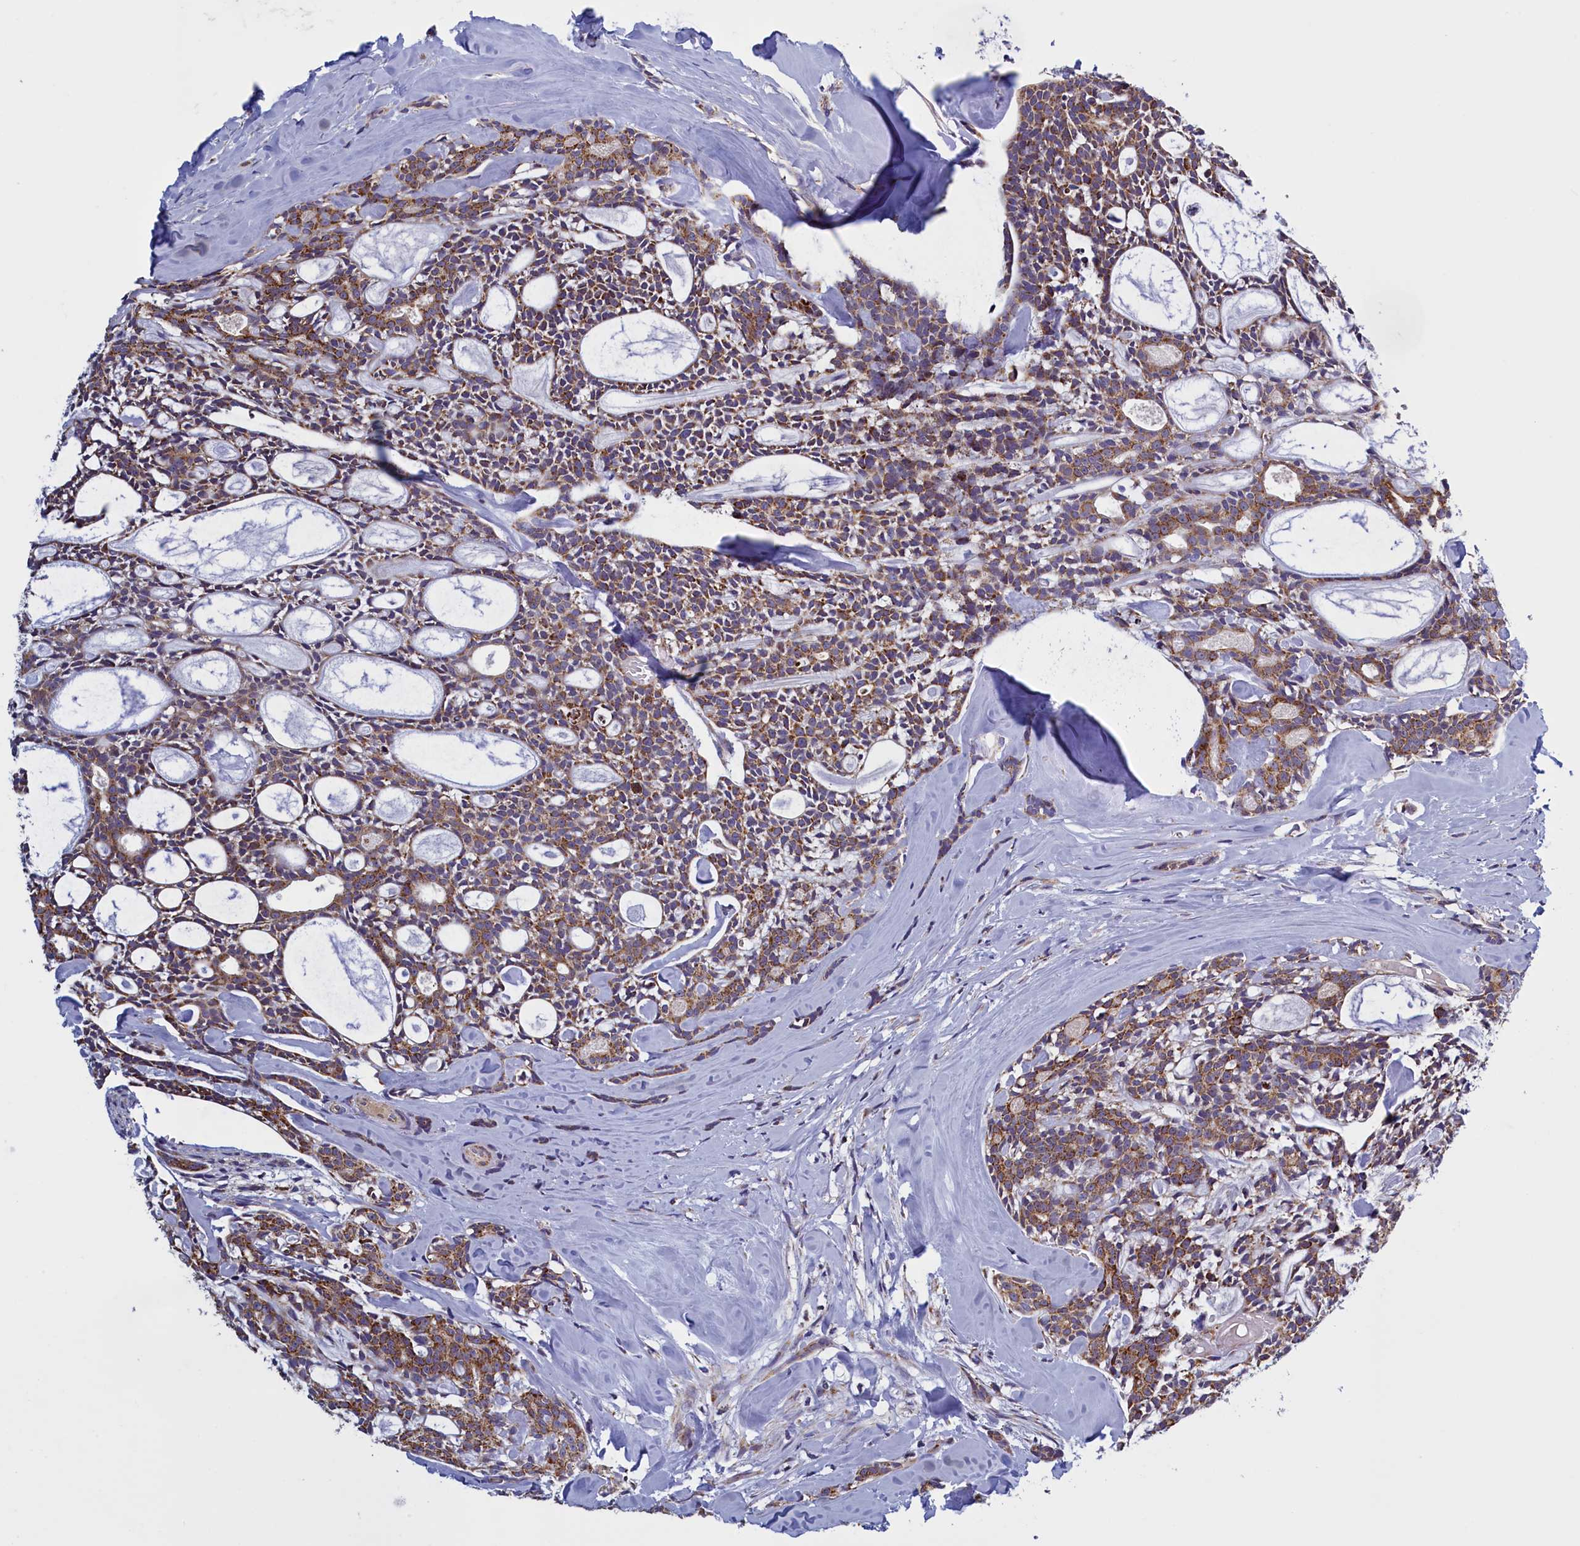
{"staining": {"intensity": "moderate", "quantity": ">75%", "location": "cytoplasmic/membranous"}, "tissue": "head and neck cancer", "cell_type": "Tumor cells", "image_type": "cancer", "snomed": [{"axis": "morphology", "description": "Adenocarcinoma, NOS"}, {"axis": "topography", "description": "Salivary gland"}, {"axis": "topography", "description": "Head-Neck"}], "caption": "DAB (3,3'-diaminobenzidine) immunohistochemical staining of head and neck cancer displays moderate cytoplasmic/membranous protein positivity in about >75% of tumor cells.", "gene": "IFT122", "patient": {"sex": "male", "age": 55}}